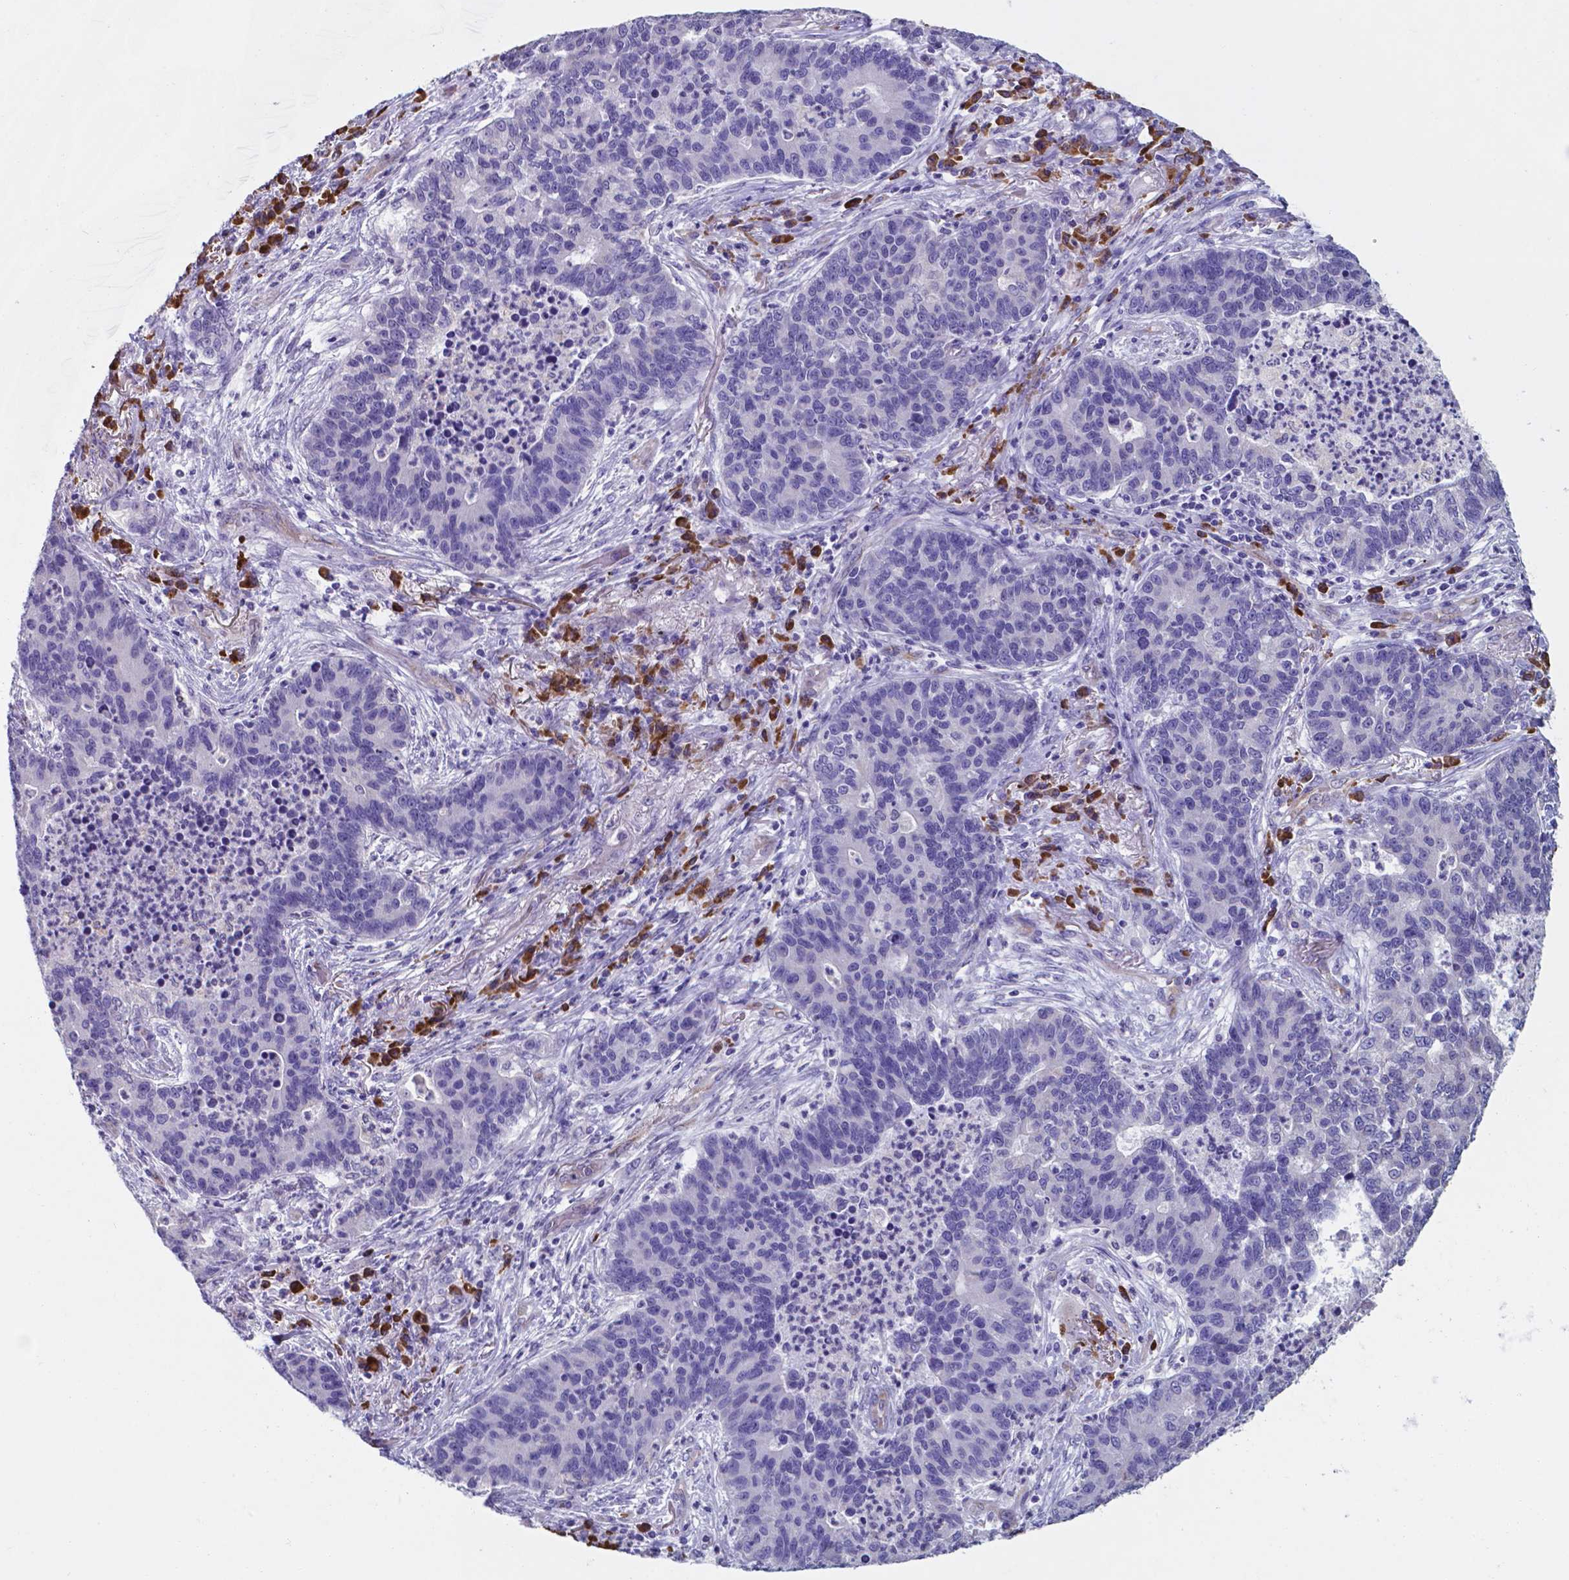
{"staining": {"intensity": "negative", "quantity": "none", "location": "none"}, "tissue": "lung cancer", "cell_type": "Tumor cells", "image_type": "cancer", "snomed": [{"axis": "morphology", "description": "Adenocarcinoma, NOS"}, {"axis": "topography", "description": "Lung"}], "caption": "This is an immunohistochemistry image of human lung adenocarcinoma. There is no staining in tumor cells.", "gene": "UBE2J1", "patient": {"sex": "female", "age": 57}}